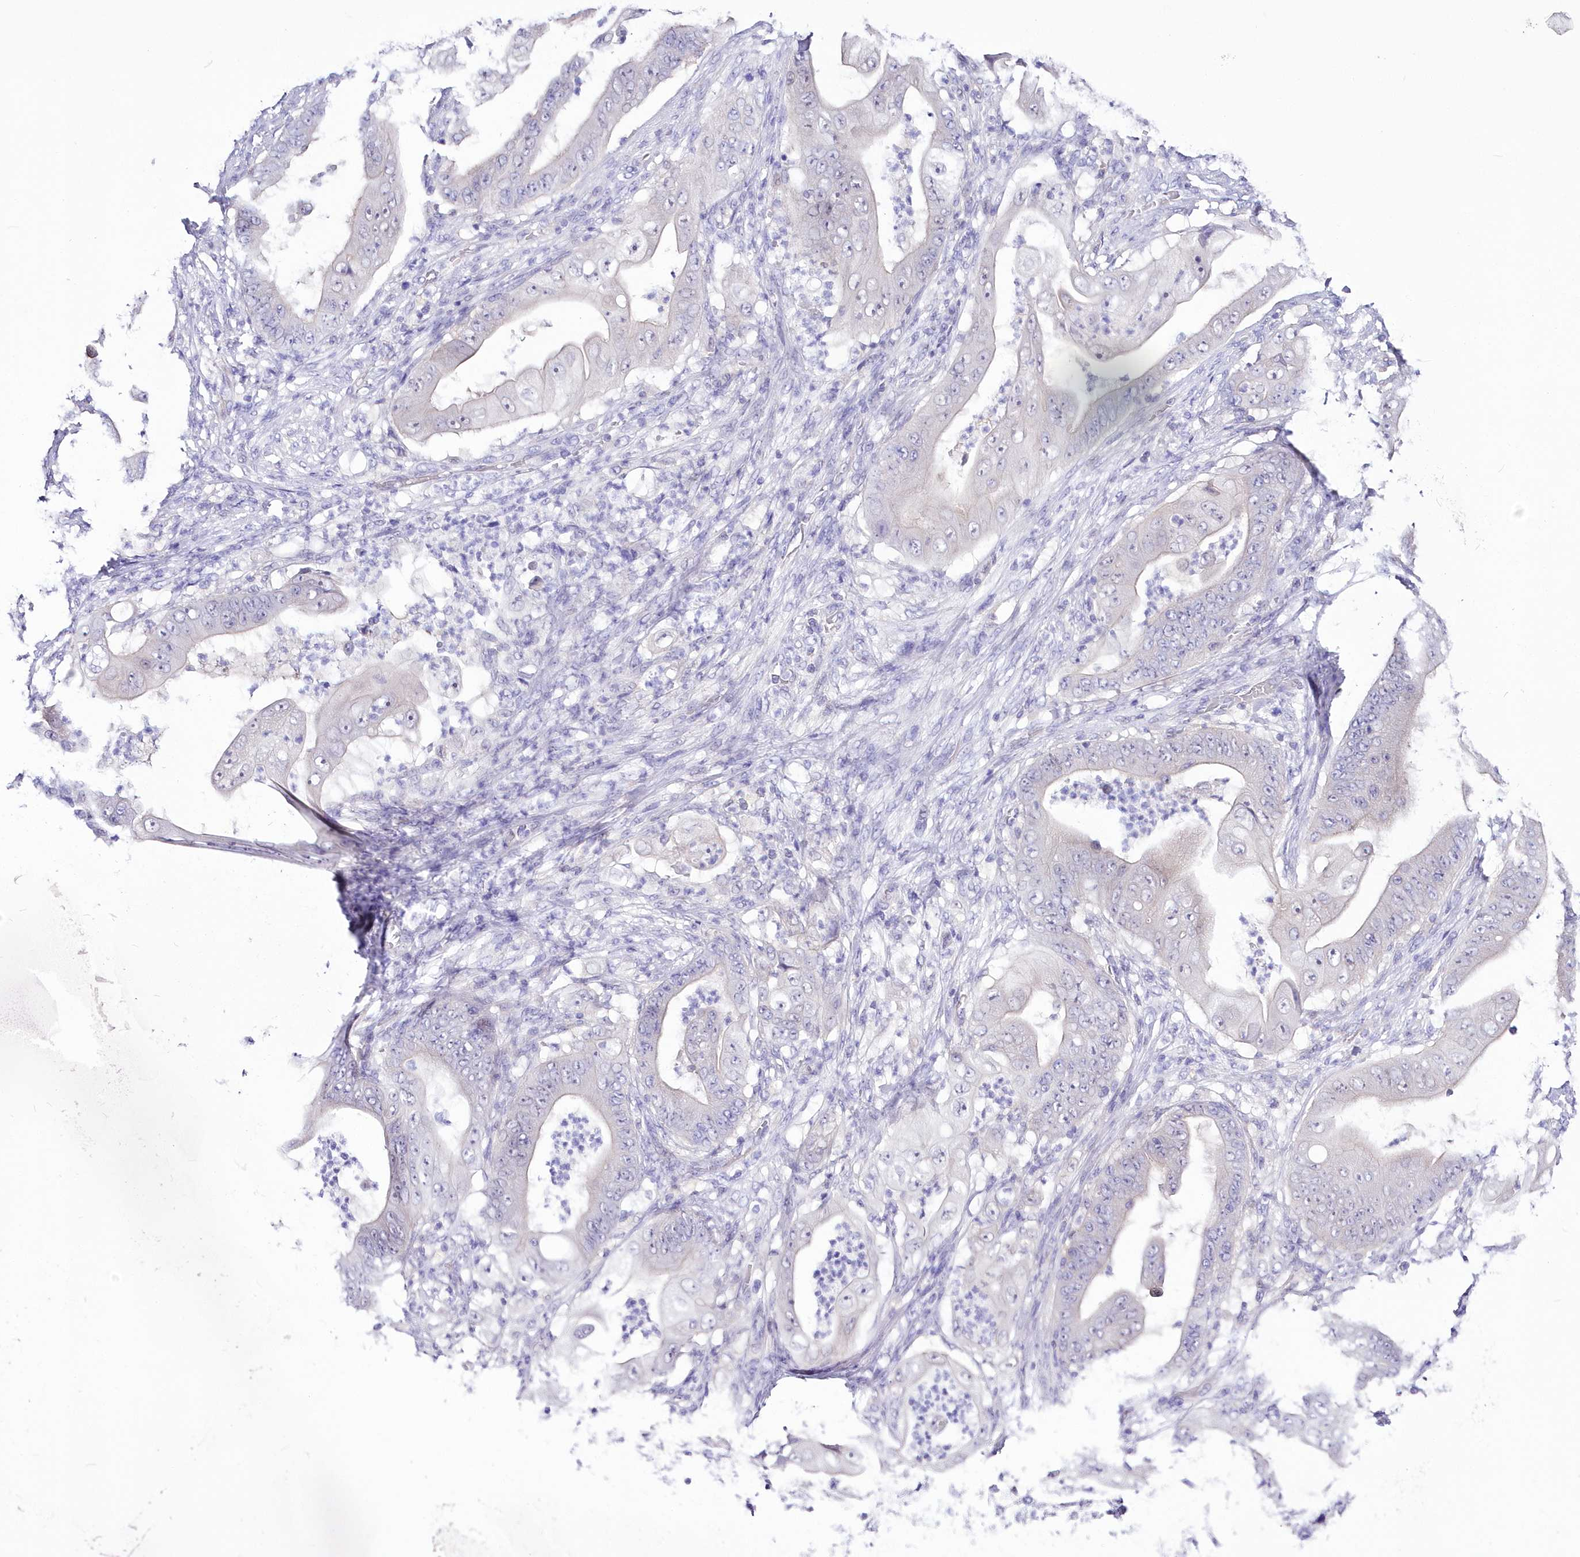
{"staining": {"intensity": "negative", "quantity": "none", "location": "none"}, "tissue": "stomach cancer", "cell_type": "Tumor cells", "image_type": "cancer", "snomed": [{"axis": "morphology", "description": "Adenocarcinoma, NOS"}, {"axis": "topography", "description": "Stomach"}], "caption": "Stomach adenocarcinoma stained for a protein using immunohistochemistry (IHC) exhibits no positivity tumor cells.", "gene": "UBA6", "patient": {"sex": "female", "age": 73}}